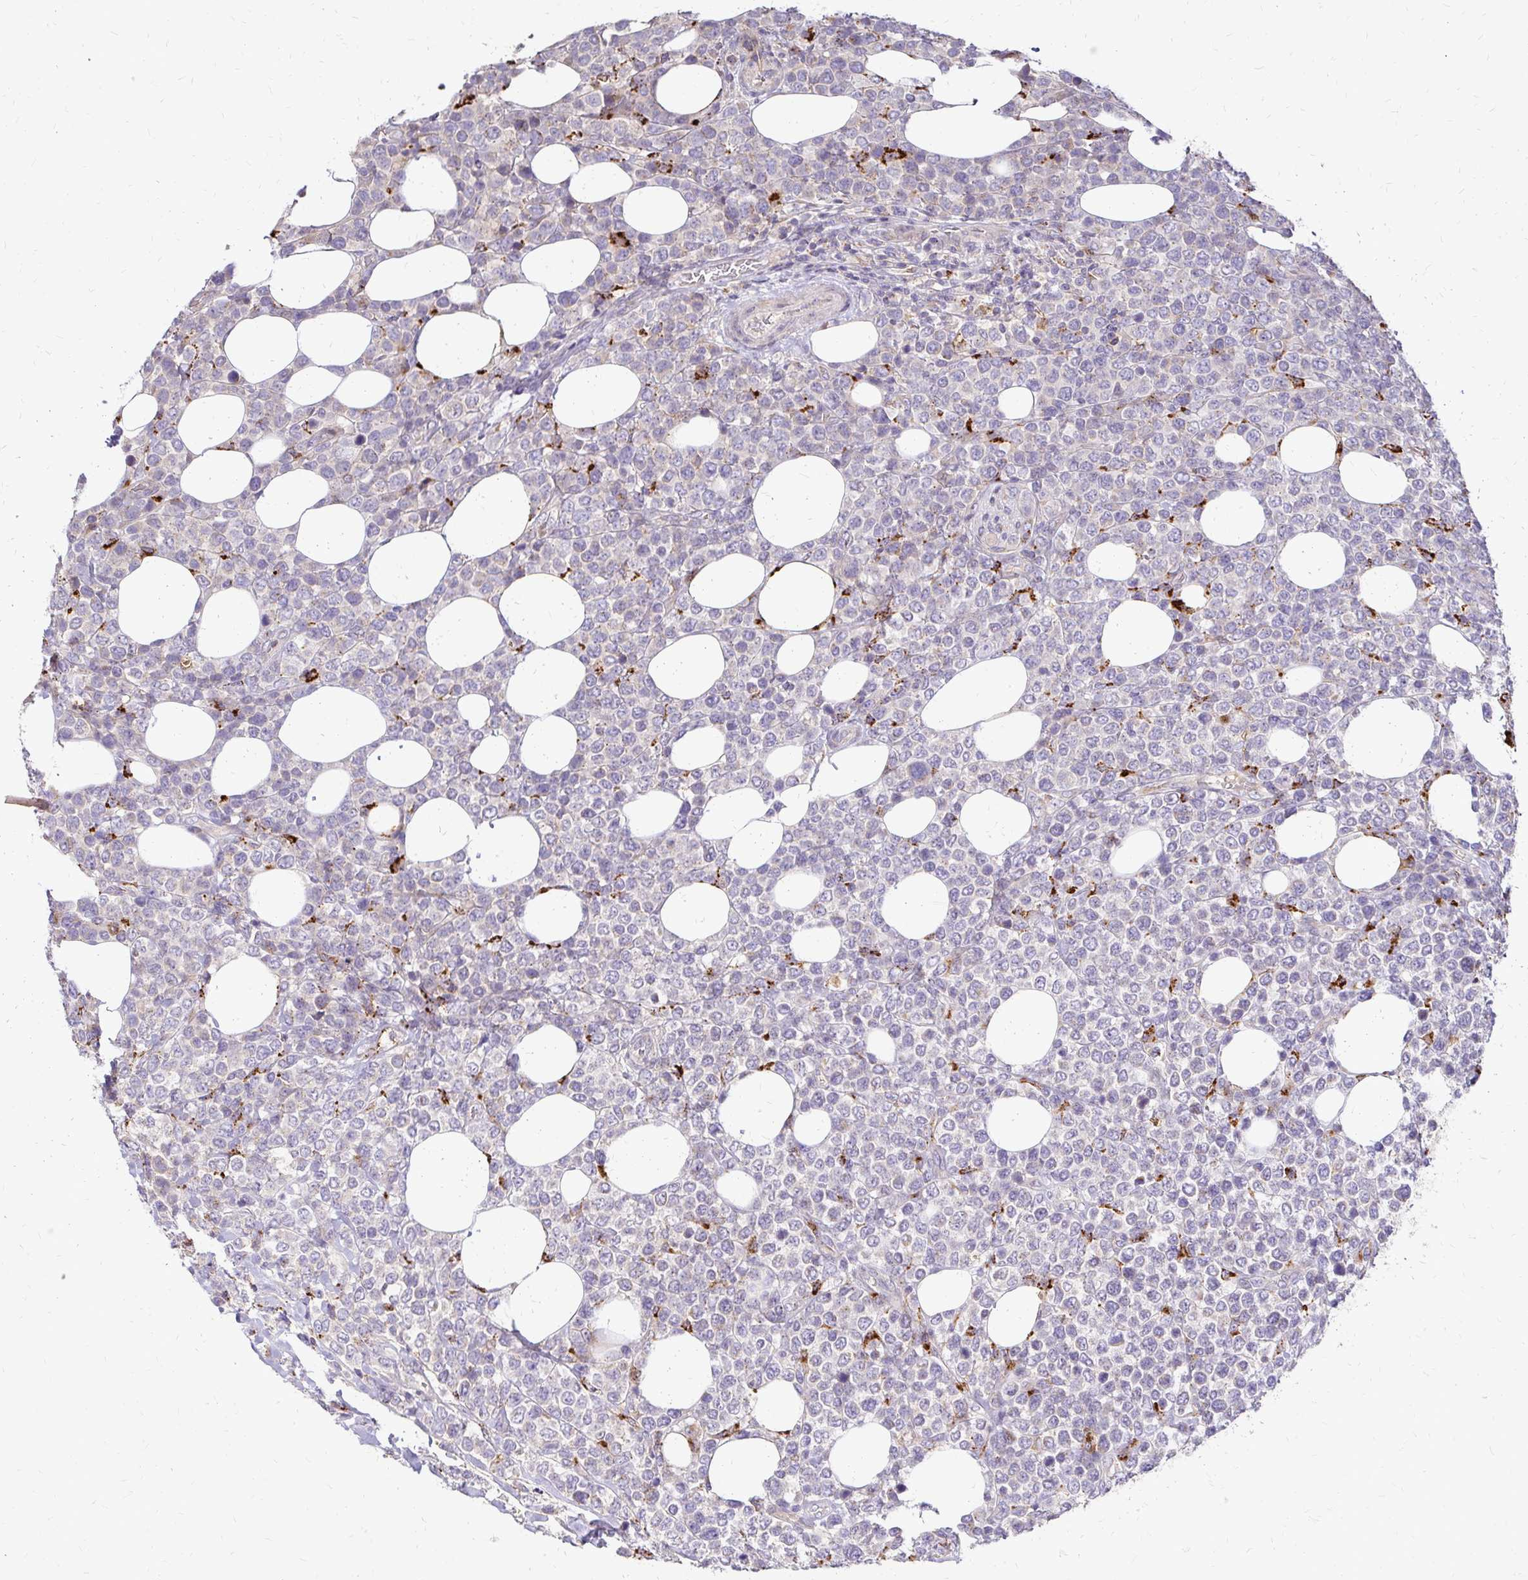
{"staining": {"intensity": "negative", "quantity": "none", "location": "none"}, "tissue": "lymphoma", "cell_type": "Tumor cells", "image_type": "cancer", "snomed": [{"axis": "morphology", "description": "Malignant lymphoma, non-Hodgkin's type, High grade"}, {"axis": "topography", "description": "Soft tissue"}], "caption": "High magnification brightfield microscopy of high-grade malignant lymphoma, non-Hodgkin's type stained with DAB (3,3'-diaminobenzidine) (brown) and counterstained with hematoxylin (blue): tumor cells show no significant positivity. (IHC, brightfield microscopy, high magnification).", "gene": "IDUA", "patient": {"sex": "female", "age": 56}}